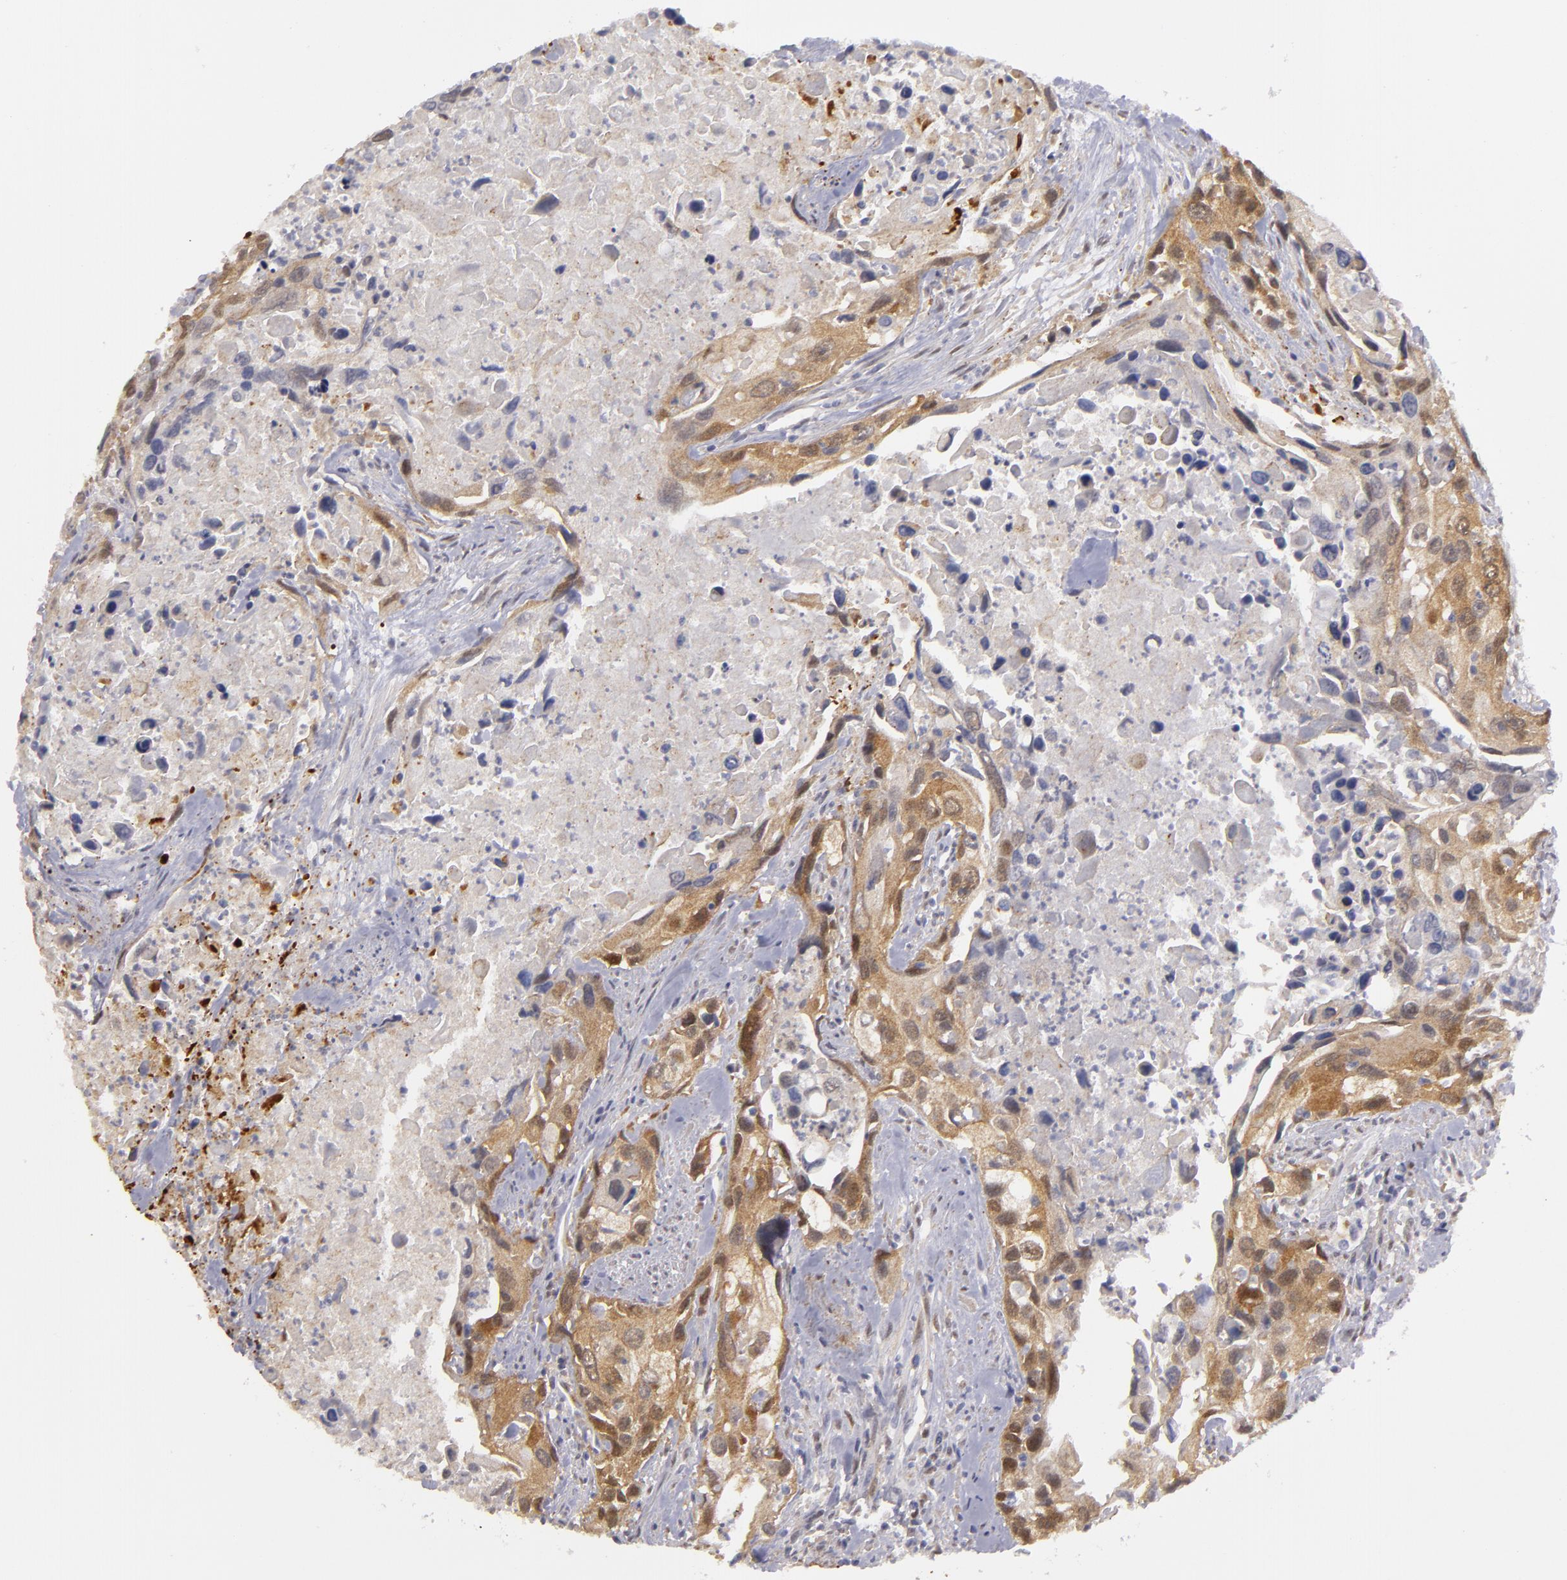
{"staining": {"intensity": "moderate", "quantity": ">75%", "location": "cytoplasmic/membranous"}, "tissue": "urothelial cancer", "cell_type": "Tumor cells", "image_type": "cancer", "snomed": [{"axis": "morphology", "description": "Urothelial carcinoma, High grade"}, {"axis": "topography", "description": "Urinary bladder"}], "caption": "A high-resolution histopathology image shows immunohistochemistry staining of high-grade urothelial carcinoma, which exhibits moderate cytoplasmic/membranous expression in approximately >75% of tumor cells.", "gene": "EFS", "patient": {"sex": "male", "age": 71}}